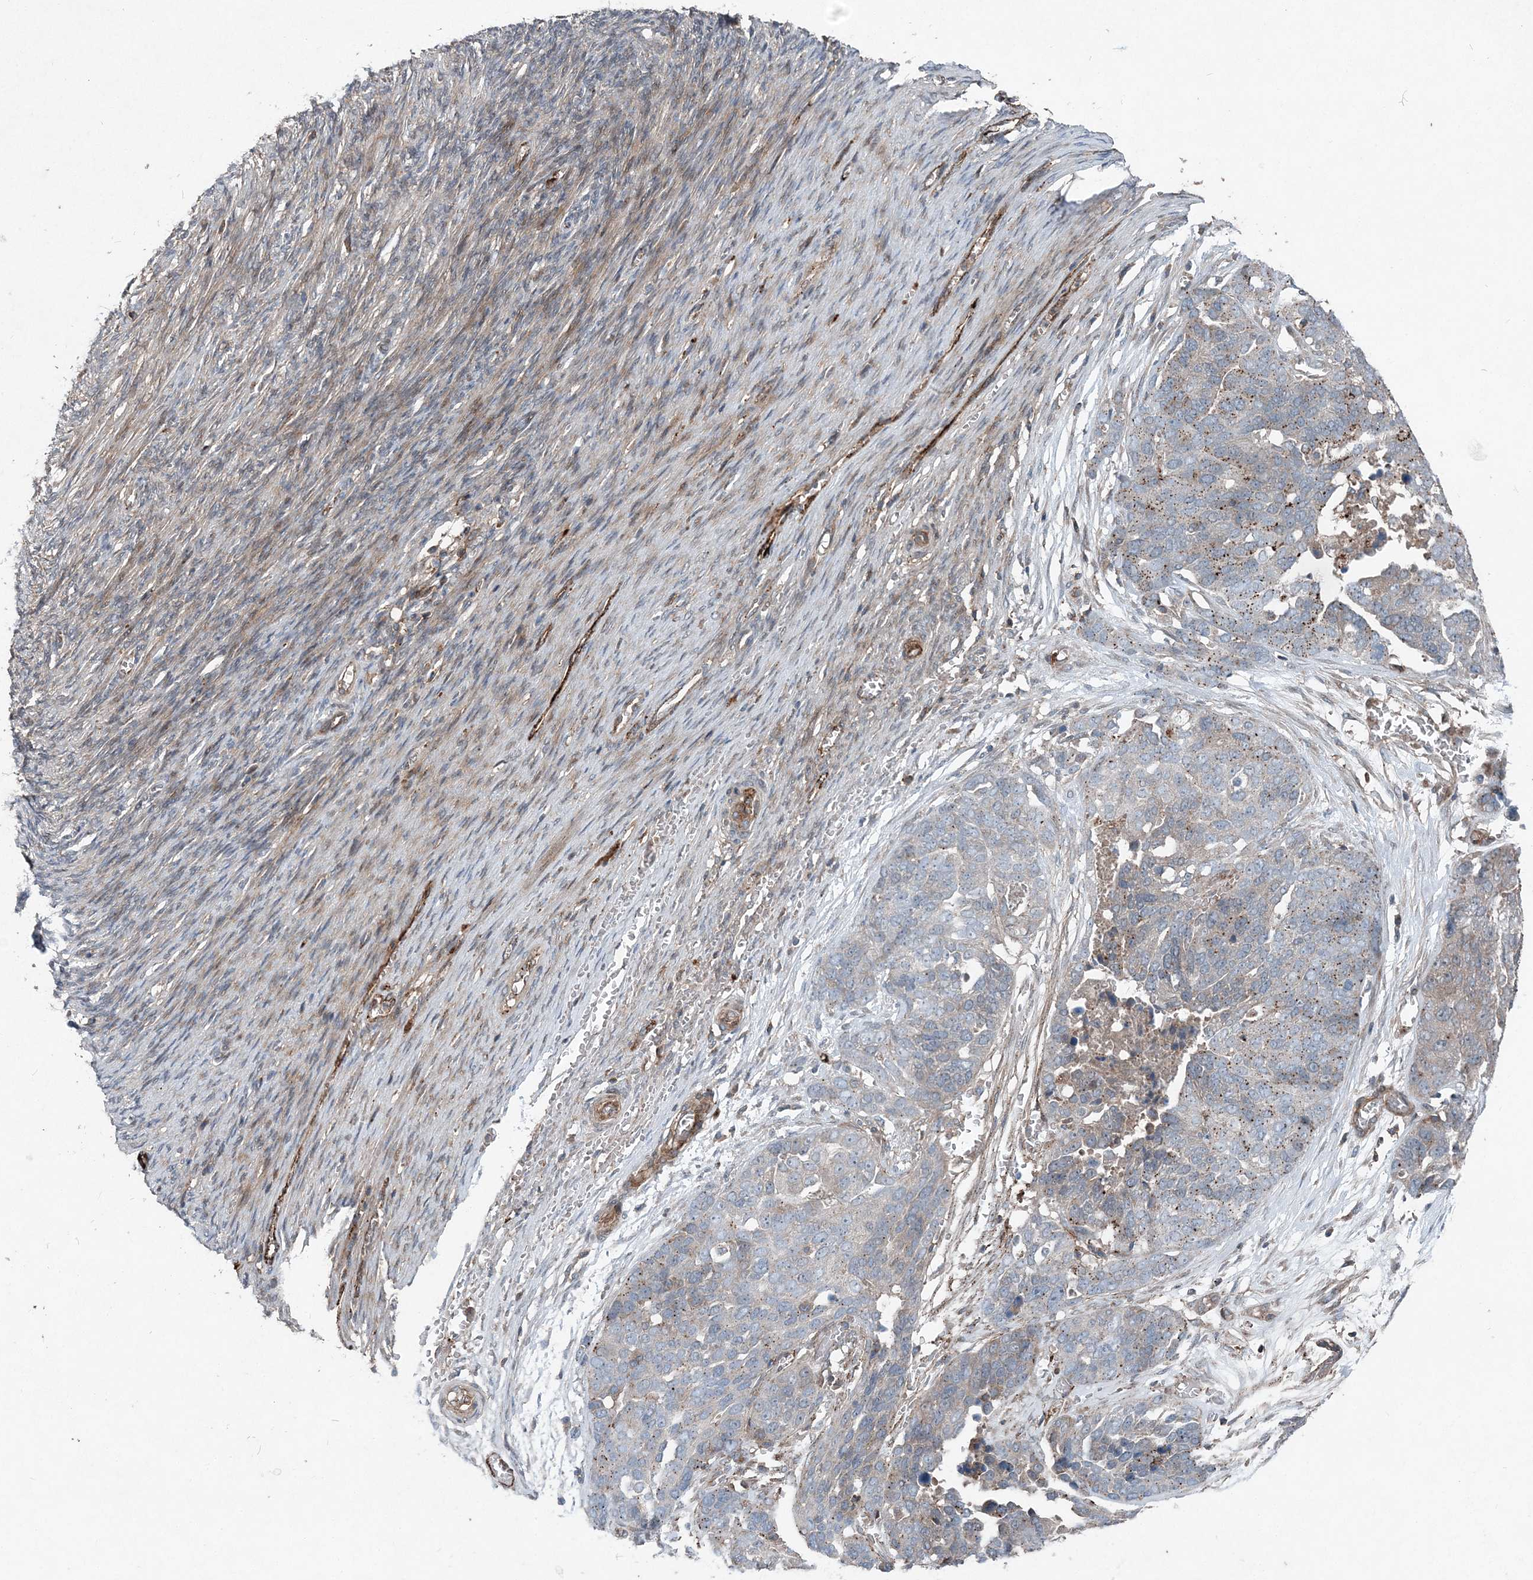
{"staining": {"intensity": "negative", "quantity": "none", "location": "none"}, "tissue": "ovarian cancer", "cell_type": "Tumor cells", "image_type": "cancer", "snomed": [{"axis": "morphology", "description": "Cystadenocarcinoma, serous, NOS"}, {"axis": "topography", "description": "Ovary"}], "caption": "An immunohistochemistry histopathology image of ovarian cancer is shown. There is no staining in tumor cells of ovarian cancer.", "gene": "ABHD14B", "patient": {"sex": "female", "age": 44}}